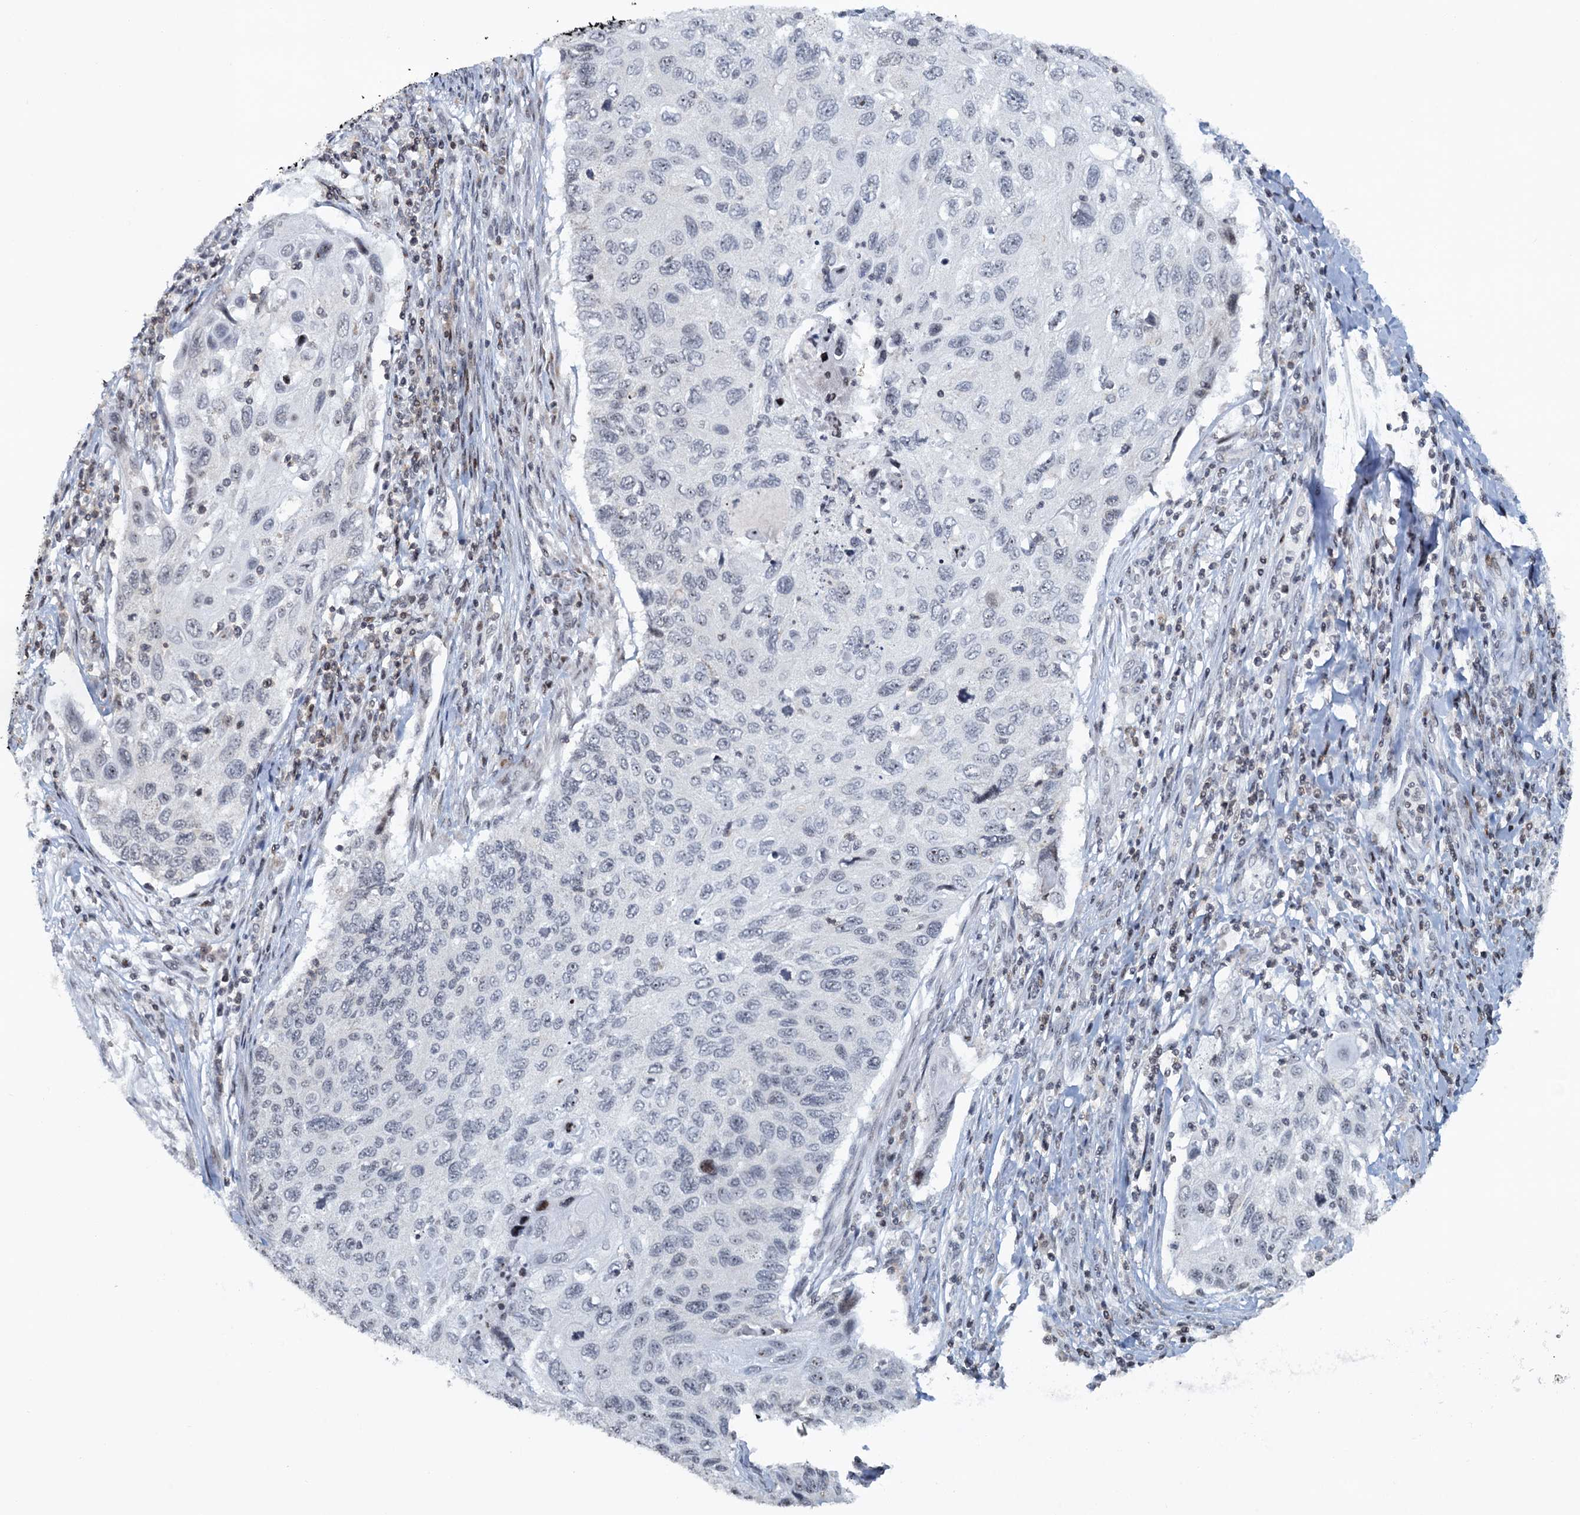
{"staining": {"intensity": "negative", "quantity": "none", "location": "none"}, "tissue": "cervical cancer", "cell_type": "Tumor cells", "image_type": "cancer", "snomed": [{"axis": "morphology", "description": "Squamous cell carcinoma, NOS"}, {"axis": "topography", "description": "Cervix"}], "caption": "There is no significant expression in tumor cells of cervical cancer (squamous cell carcinoma). Brightfield microscopy of immunohistochemistry (IHC) stained with DAB (brown) and hematoxylin (blue), captured at high magnification.", "gene": "FYB1", "patient": {"sex": "female", "age": 70}}